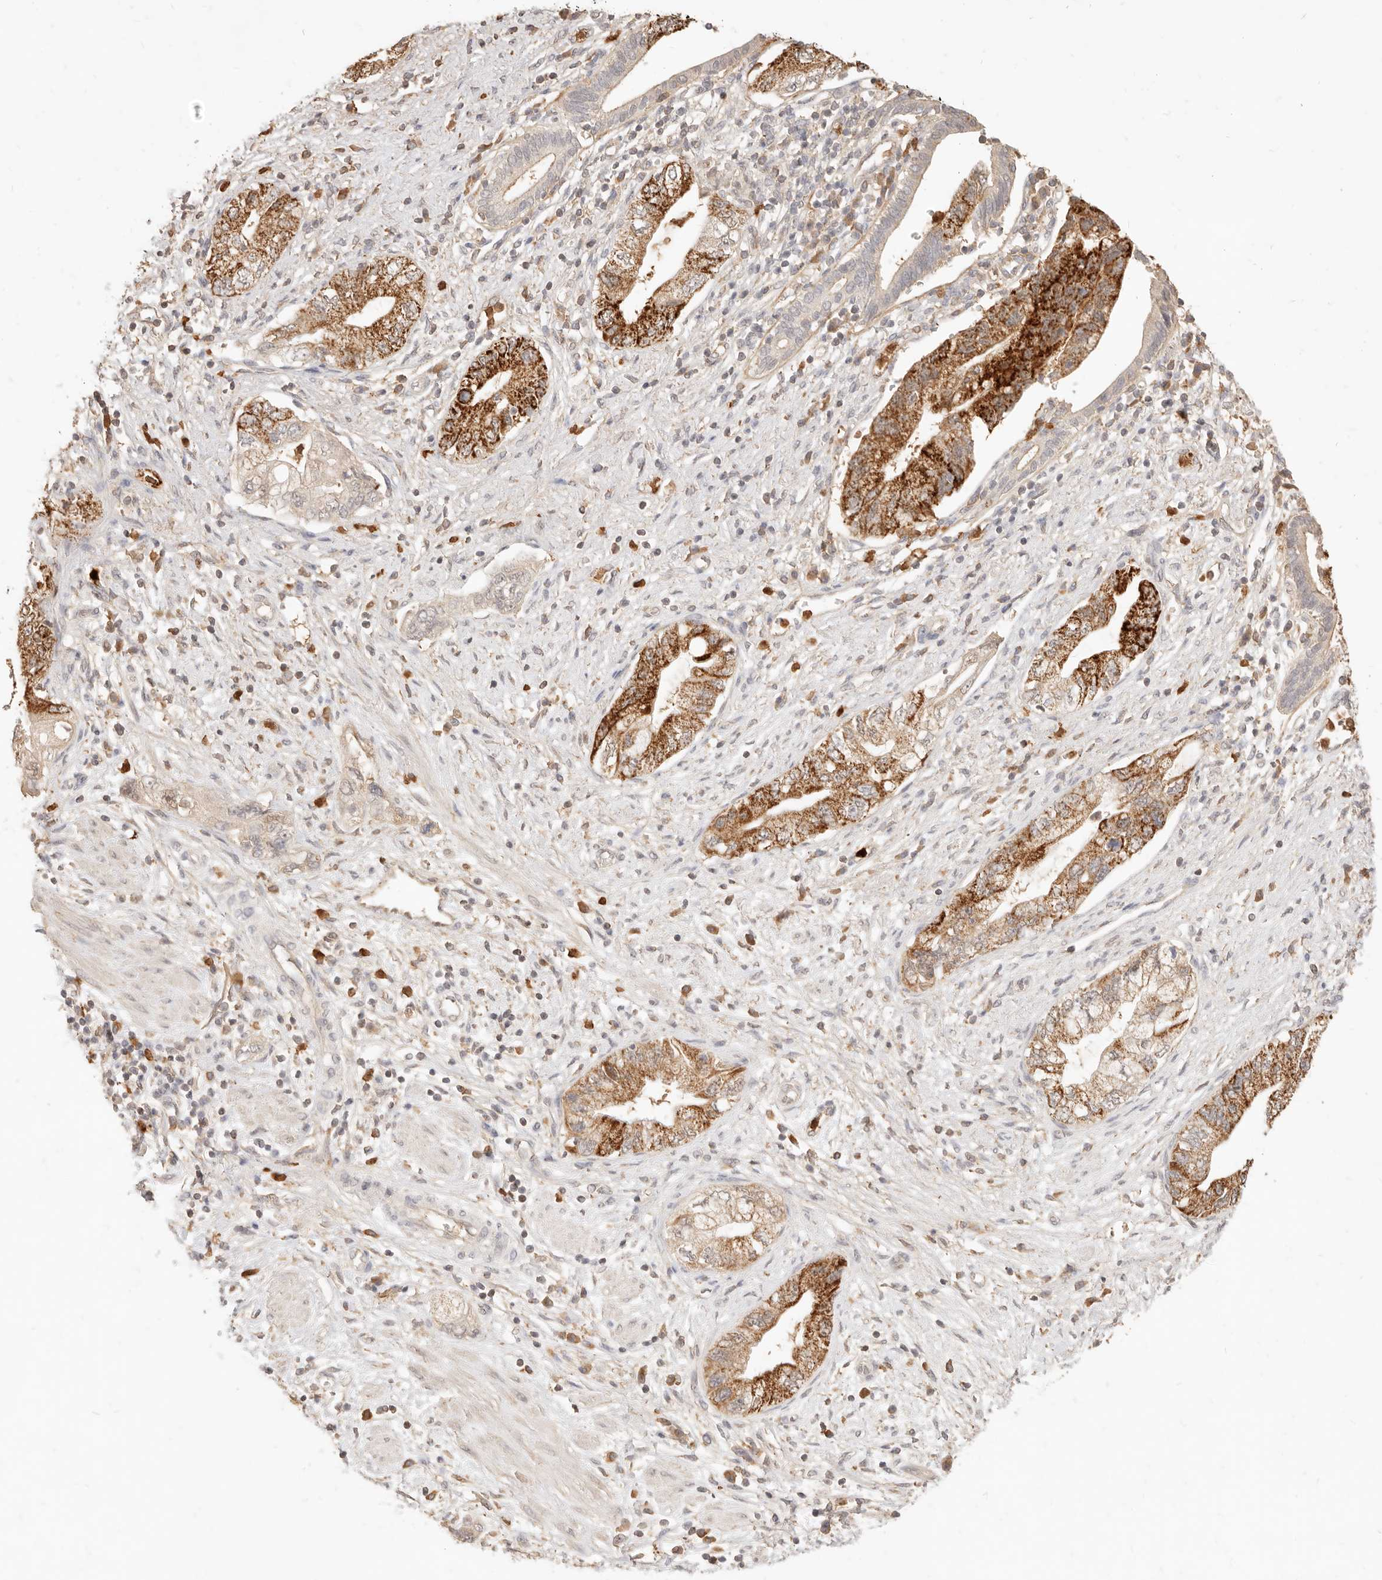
{"staining": {"intensity": "strong", "quantity": ">75%", "location": "cytoplasmic/membranous"}, "tissue": "pancreatic cancer", "cell_type": "Tumor cells", "image_type": "cancer", "snomed": [{"axis": "morphology", "description": "Adenocarcinoma, NOS"}, {"axis": "topography", "description": "Pancreas"}], "caption": "Immunohistochemistry of adenocarcinoma (pancreatic) displays high levels of strong cytoplasmic/membranous positivity in approximately >75% of tumor cells. The protein is stained brown, and the nuclei are stained in blue (DAB IHC with brightfield microscopy, high magnification).", "gene": "TMTC2", "patient": {"sex": "female", "age": 73}}